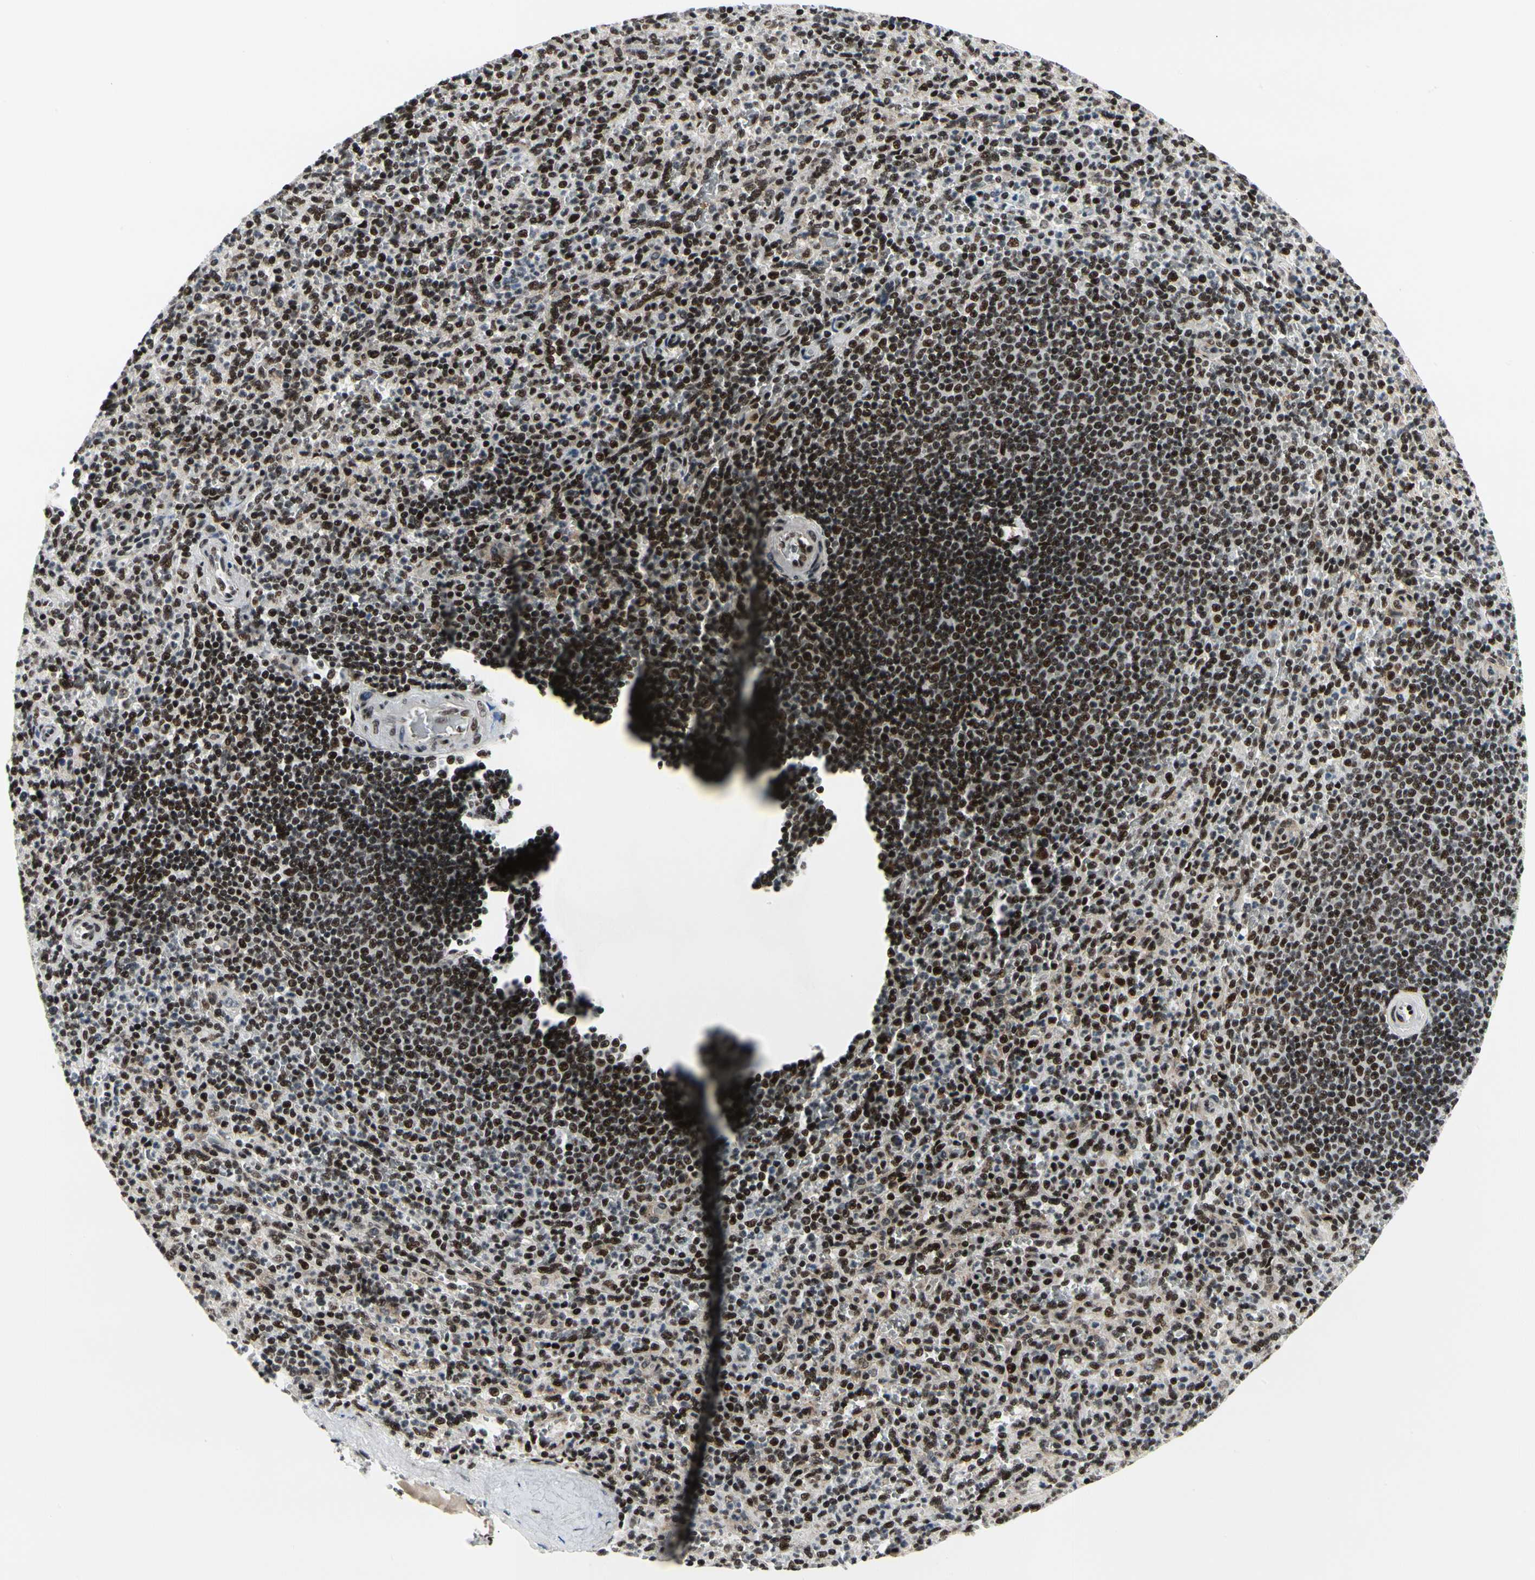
{"staining": {"intensity": "strong", "quantity": ">75%", "location": "nuclear"}, "tissue": "spleen", "cell_type": "Cells in red pulp", "image_type": "normal", "snomed": [{"axis": "morphology", "description": "Normal tissue, NOS"}, {"axis": "topography", "description": "Spleen"}], "caption": "Protein expression by immunohistochemistry (IHC) shows strong nuclear staining in about >75% of cells in red pulp in normal spleen.", "gene": "SRSF11", "patient": {"sex": "male", "age": 36}}